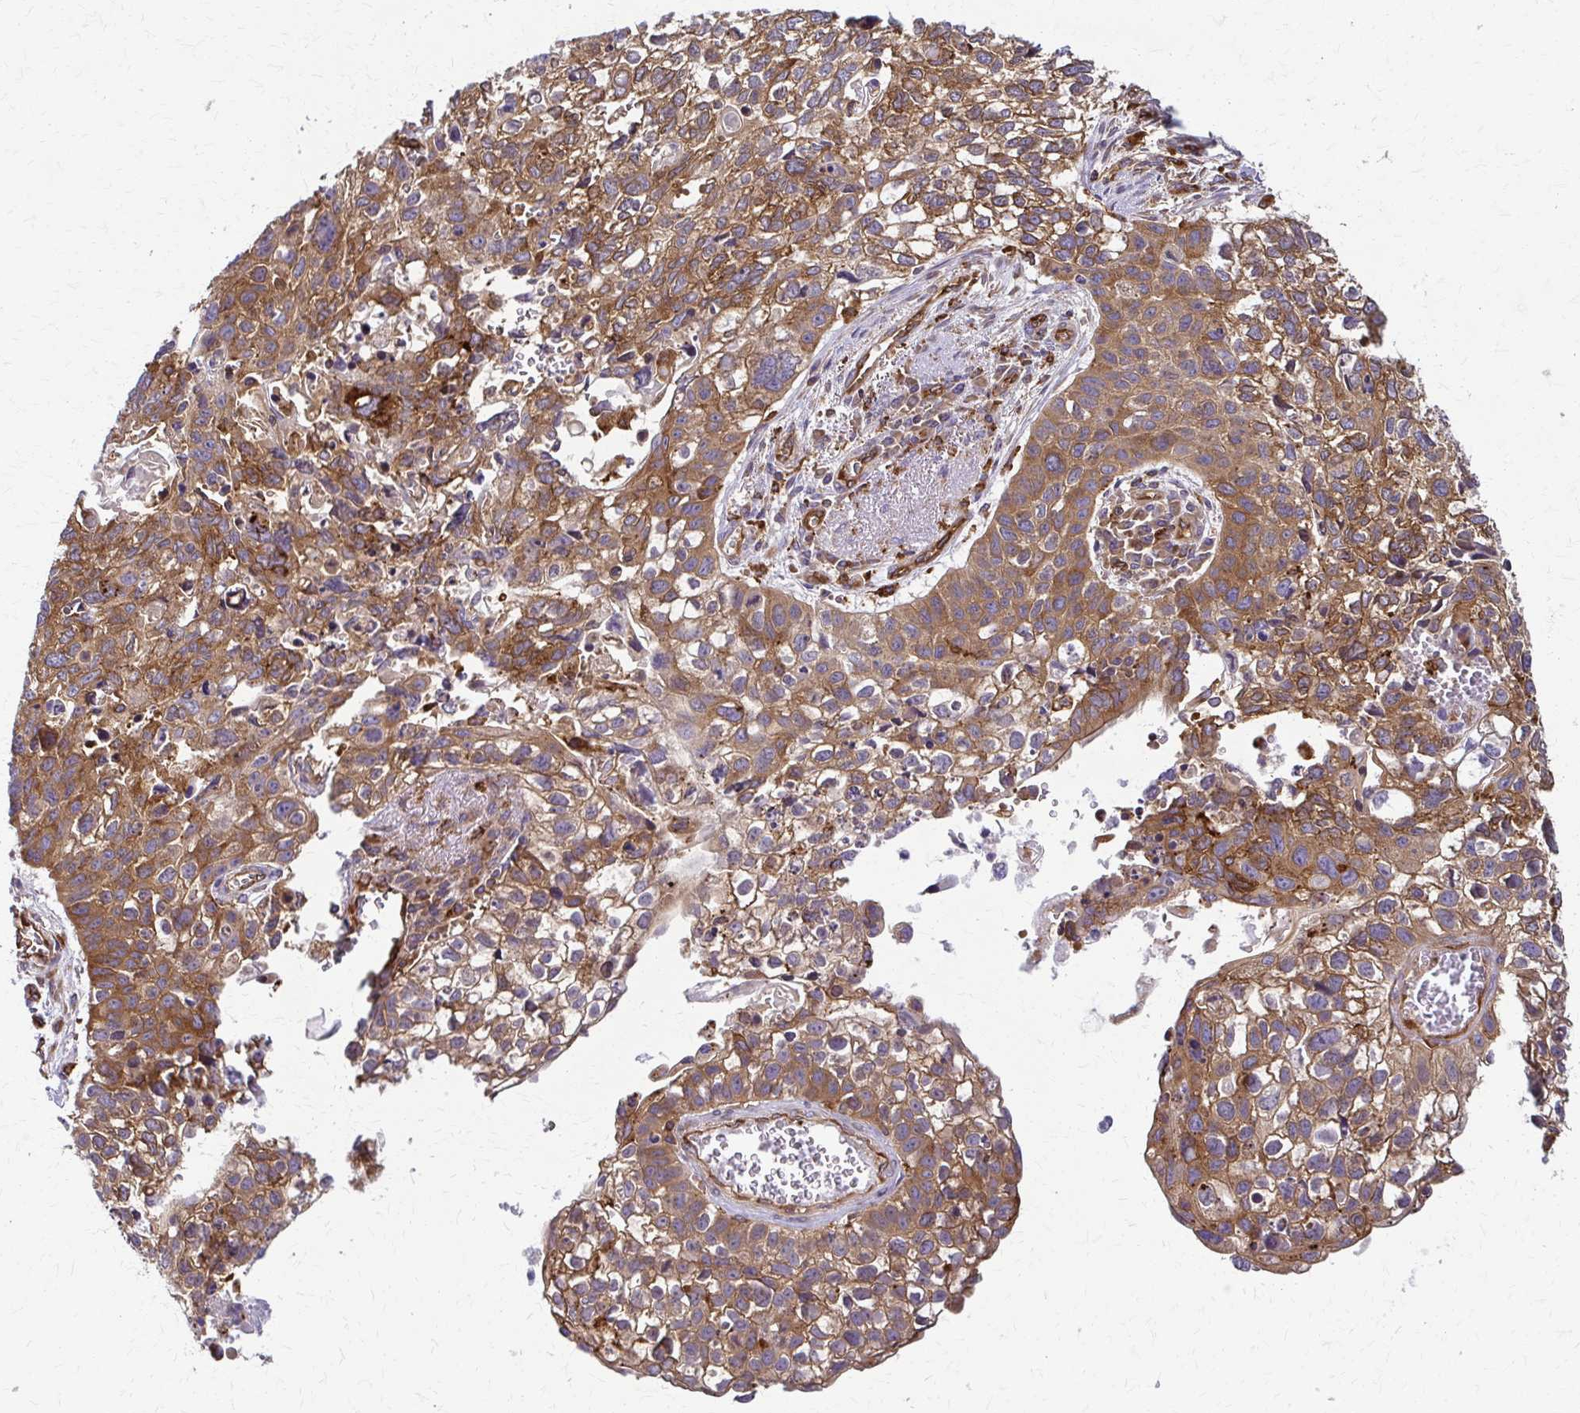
{"staining": {"intensity": "moderate", "quantity": ">75%", "location": "cytoplasmic/membranous"}, "tissue": "lung cancer", "cell_type": "Tumor cells", "image_type": "cancer", "snomed": [{"axis": "morphology", "description": "Squamous cell carcinoma, NOS"}, {"axis": "topography", "description": "Lung"}], "caption": "Immunohistochemical staining of lung squamous cell carcinoma displays moderate cytoplasmic/membranous protein staining in approximately >75% of tumor cells. (brown staining indicates protein expression, while blue staining denotes nuclei).", "gene": "WASF2", "patient": {"sex": "male", "age": 74}}